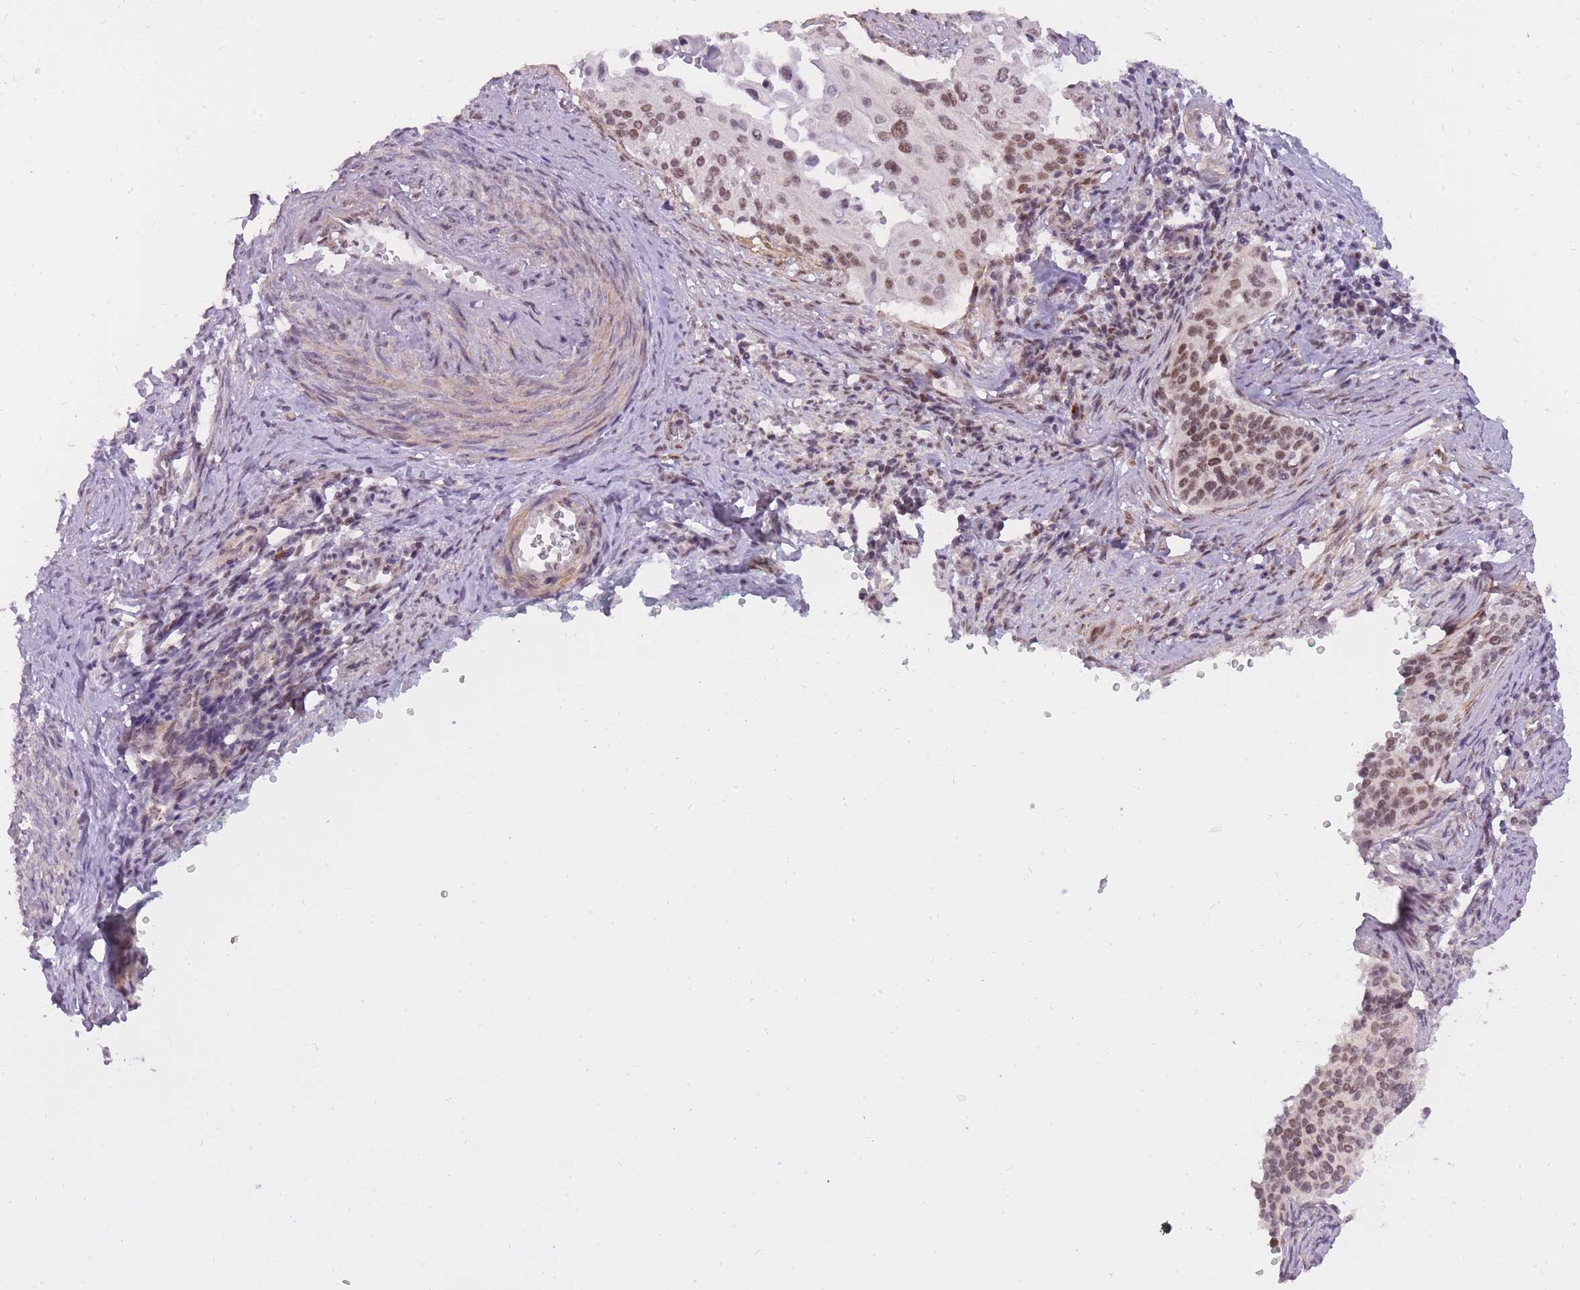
{"staining": {"intensity": "moderate", "quantity": ">75%", "location": "nuclear"}, "tissue": "cervical cancer", "cell_type": "Tumor cells", "image_type": "cancer", "snomed": [{"axis": "morphology", "description": "Squamous cell carcinoma, NOS"}, {"axis": "topography", "description": "Cervix"}], "caption": "A high-resolution micrograph shows immunohistochemistry (IHC) staining of cervical squamous cell carcinoma, which shows moderate nuclear staining in approximately >75% of tumor cells. The protein is stained brown, and the nuclei are stained in blue (DAB IHC with brightfield microscopy, high magnification).", "gene": "TIGD1", "patient": {"sex": "female", "age": 44}}